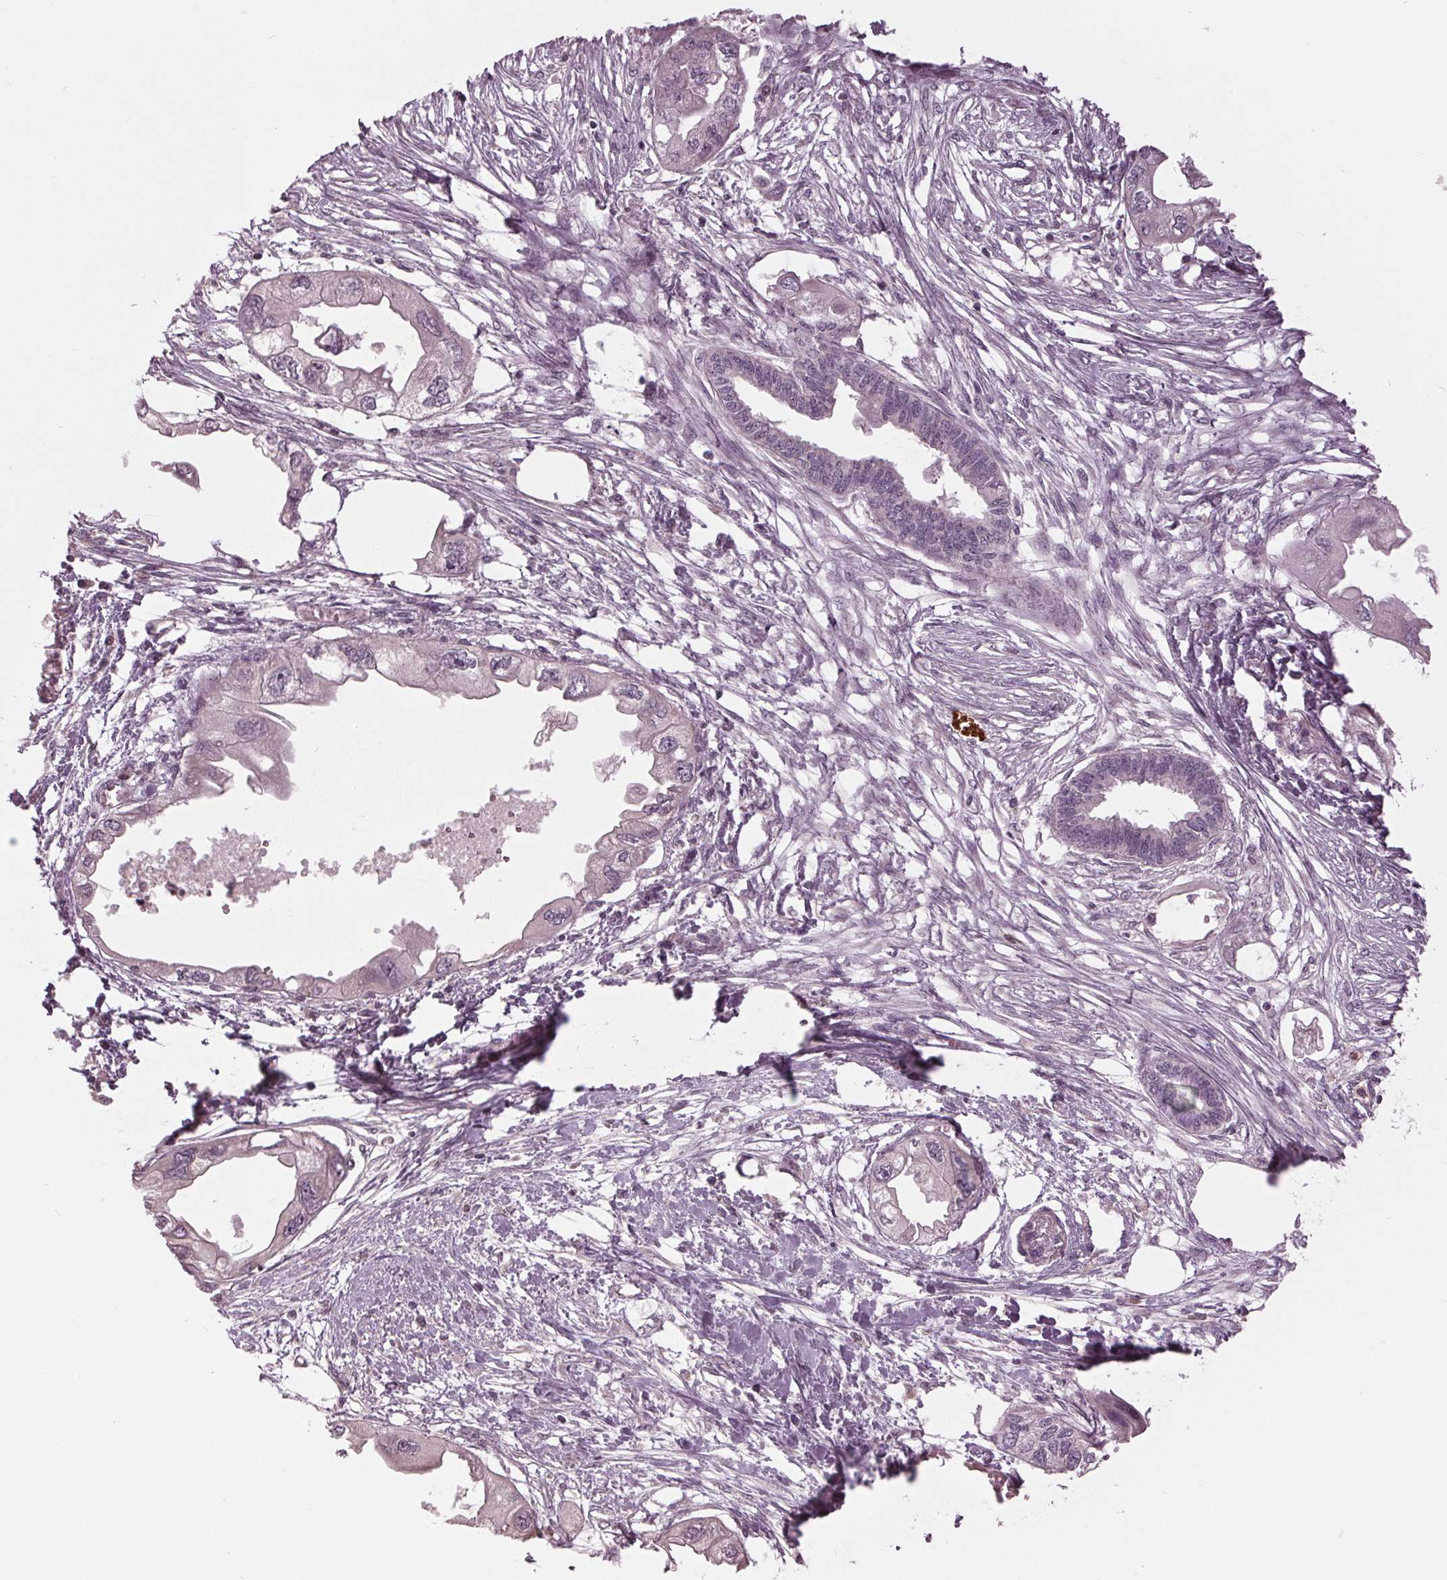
{"staining": {"intensity": "negative", "quantity": "none", "location": "none"}, "tissue": "endometrial cancer", "cell_type": "Tumor cells", "image_type": "cancer", "snomed": [{"axis": "morphology", "description": "Adenocarcinoma, NOS"}, {"axis": "morphology", "description": "Adenocarcinoma, metastatic, NOS"}, {"axis": "topography", "description": "Adipose tissue"}, {"axis": "topography", "description": "Endometrium"}], "caption": "Immunohistochemistry of human endometrial cancer (adenocarcinoma) reveals no staining in tumor cells. The staining was performed using DAB to visualize the protein expression in brown, while the nuclei were stained in blue with hematoxylin (Magnification: 20x).", "gene": "SIGLEC6", "patient": {"sex": "female", "age": 67}}